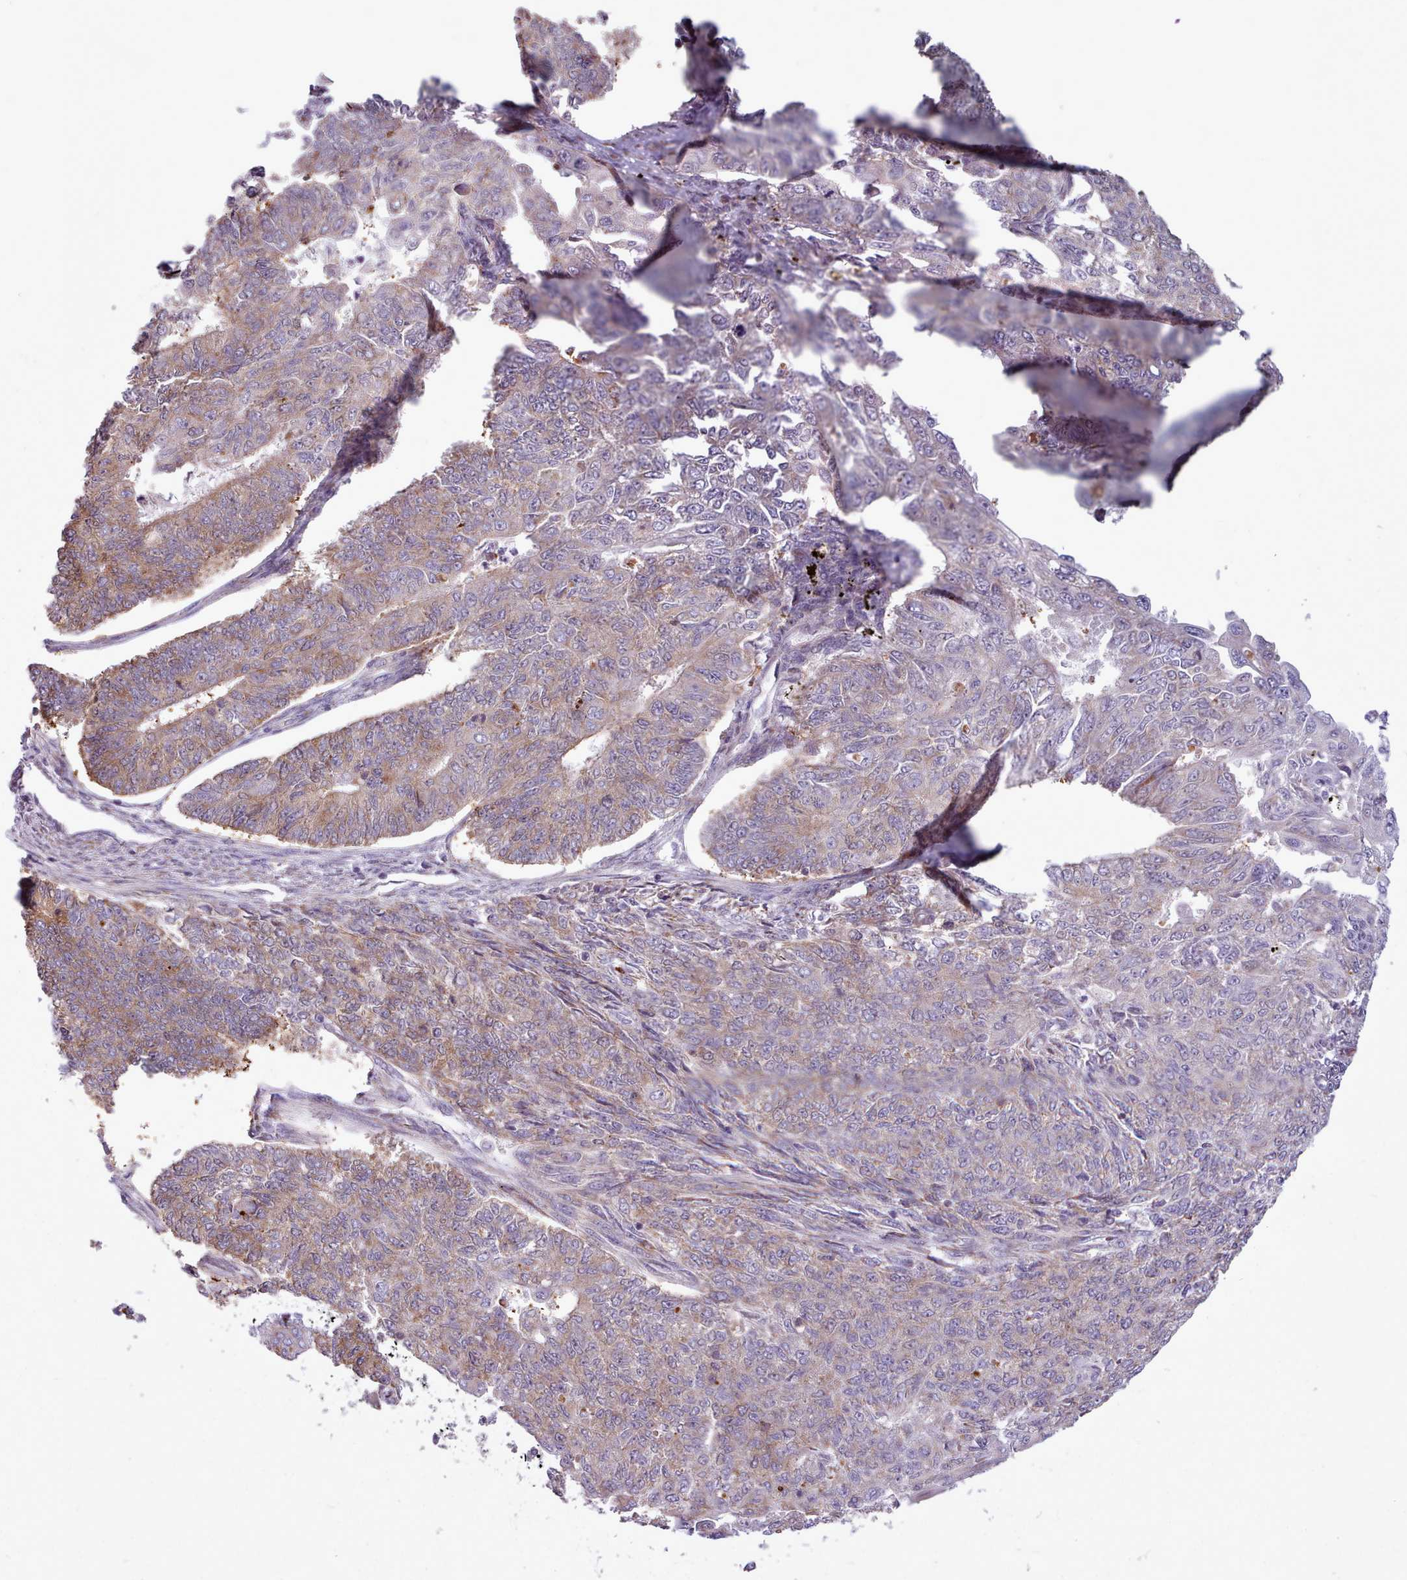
{"staining": {"intensity": "moderate", "quantity": ">75%", "location": "cytoplasmic/membranous"}, "tissue": "endometrial cancer", "cell_type": "Tumor cells", "image_type": "cancer", "snomed": [{"axis": "morphology", "description": "Adenocarcinoma, NOS"}, {"axis": "topography", "description": "Endometrium"}], "caption": "The immunohistochemical stain shows moderate cytoplasmic/membranous positivity in tumor cells of endometrial cancer tissue.", "gene": "AVL9", "patient": {"sex": "female", "age": 32}}